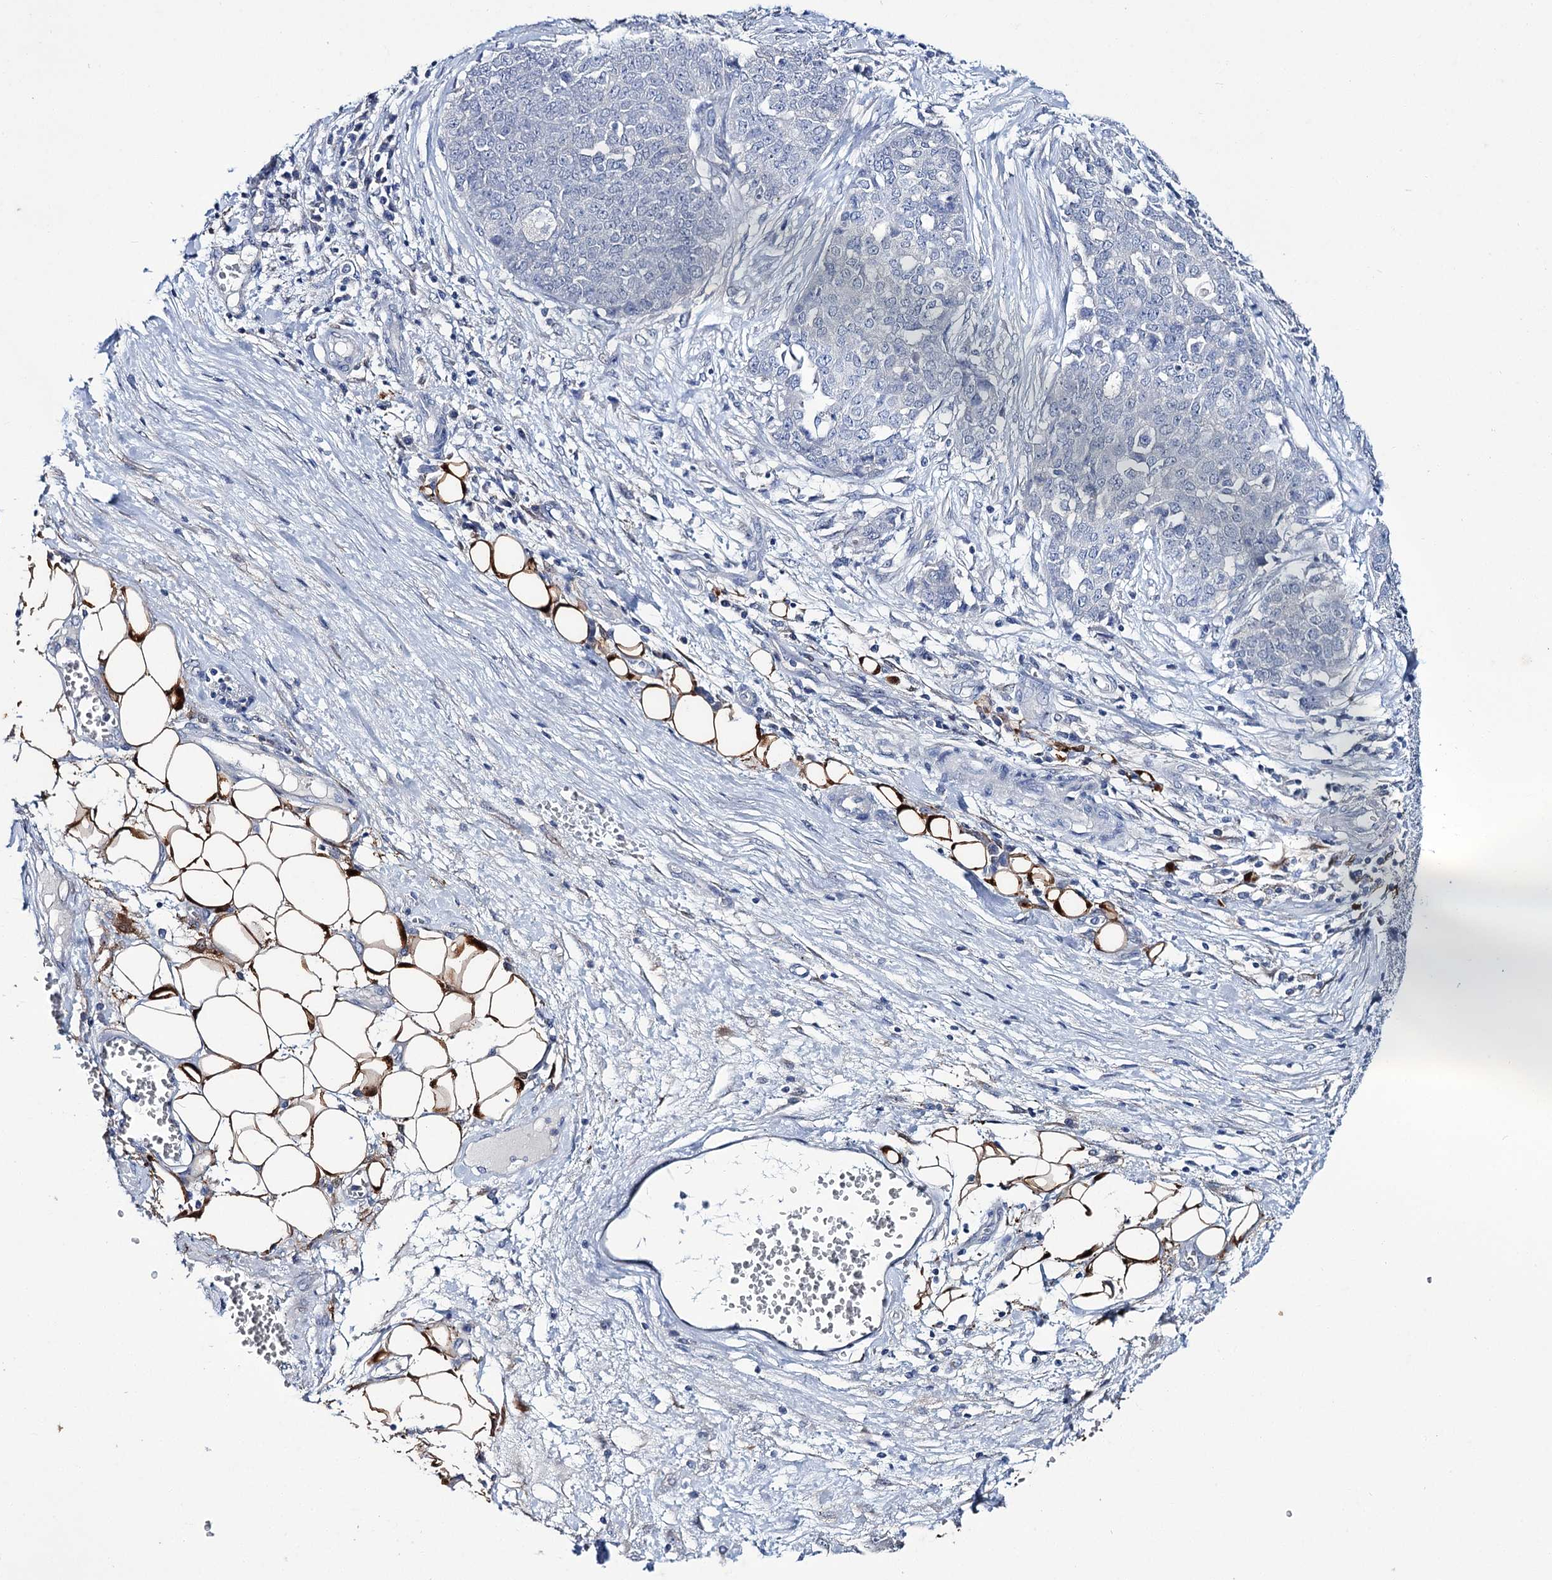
{"staining": {"intensity": "negative", "quantity": "none", "location": "none"}, "tissue": "ovarian cancer", "cell_type": "Tumor cells", "image_type": "cancer", "snomed": [{"axis": "morphology", "description": "Cystadenocarcinoma, serous, NOS"}, {"axis": "topography", "description": "Soft tissue"}, {"axis": "topography", "description": "Ovary"}], "caption": "This is a photomicrograph of immunohistochemistry staining of ovarian cancer (serous cystadenocarcinoma), which shows no expression in tumor cells. Nuclei are stained in blue.", "gene": "LYZL4", "patient": {"sex": "female", "age": 57}}